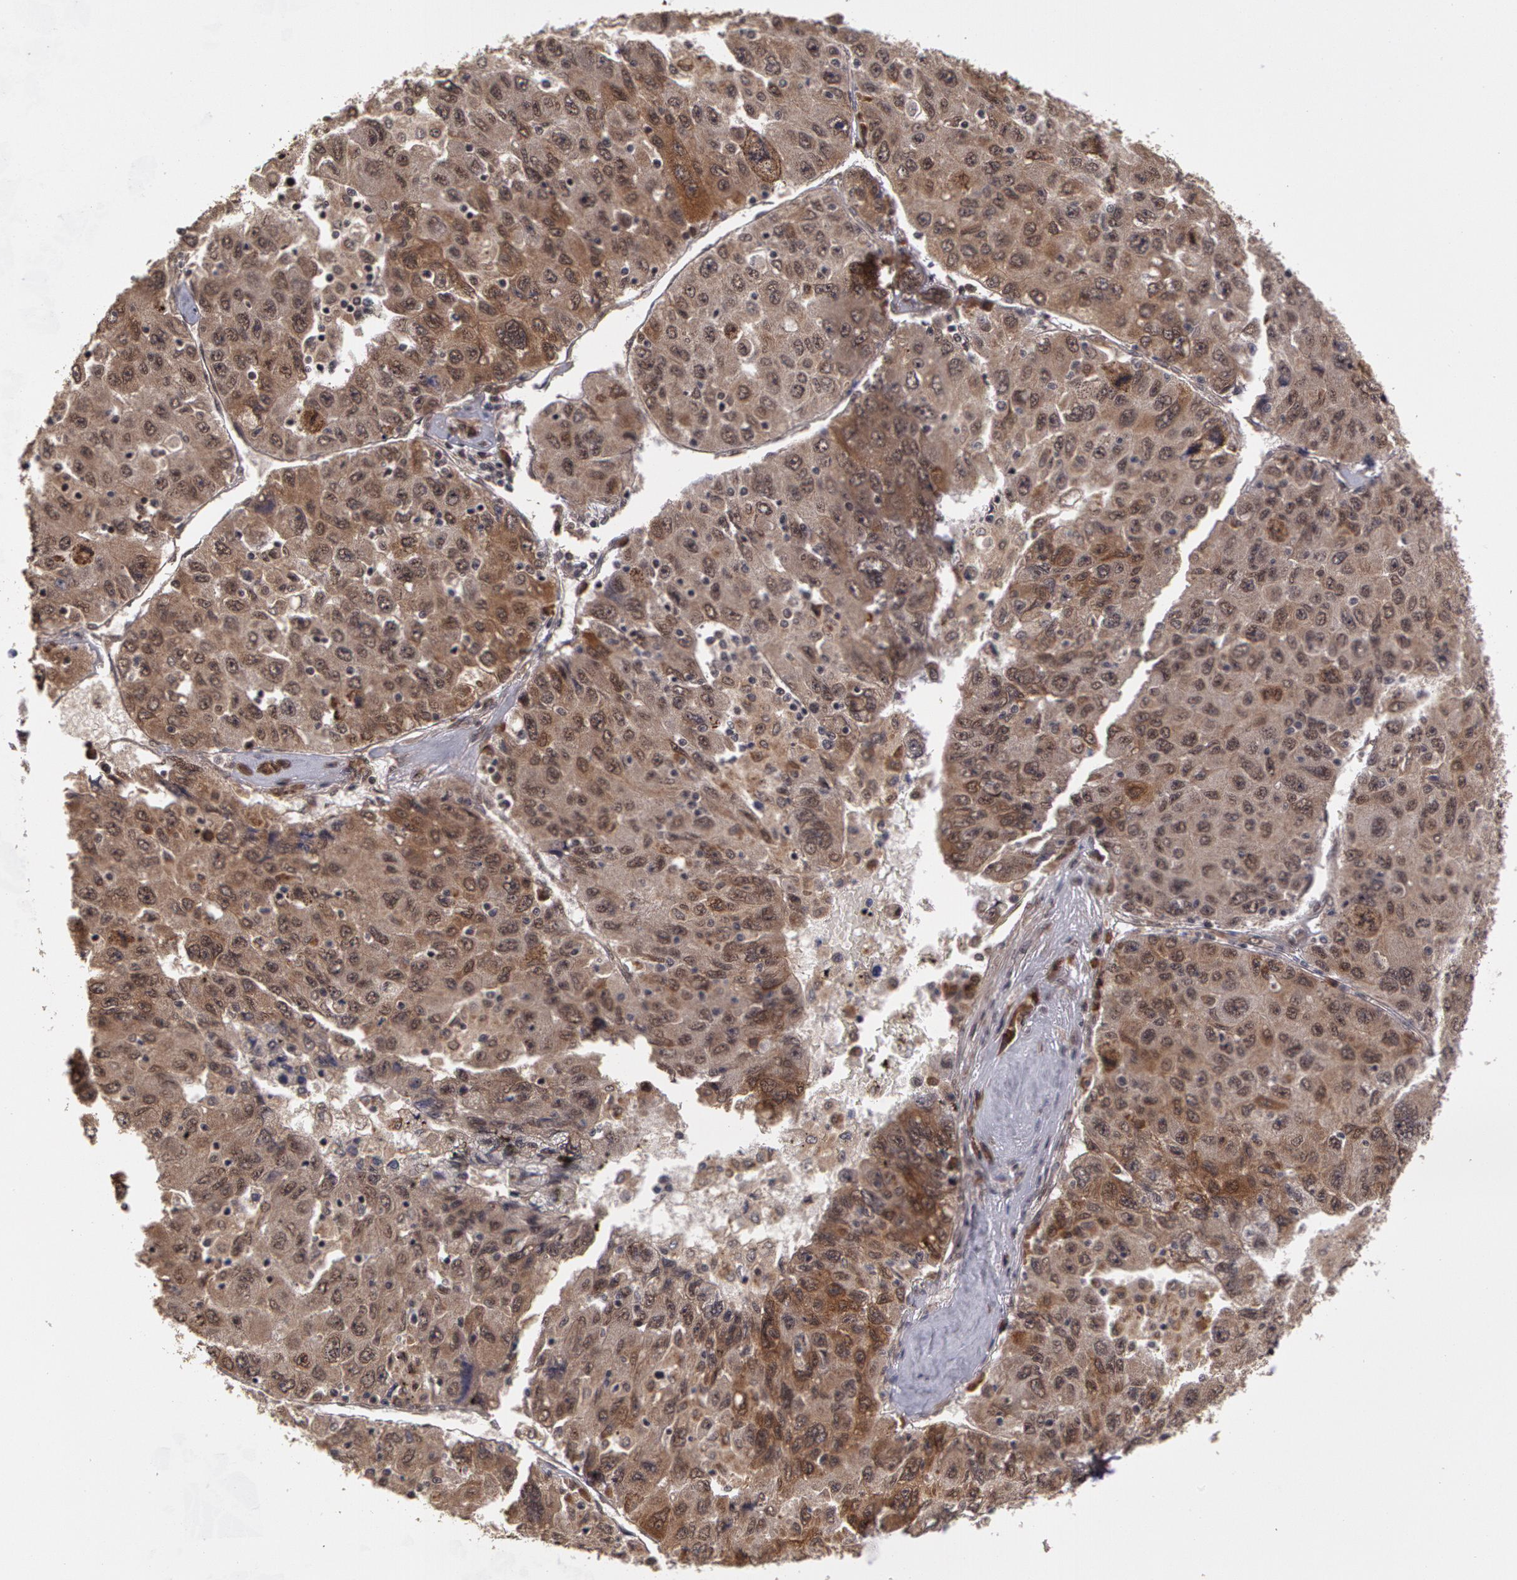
{"staining": {"intensity": "strong", "quantity": ">75%", "location": "cytoplasmic/membranous"}, "tissue": "liver cancer", "cell_type": "Tumor cells", "image_type": "cancer", "snomed": [{"axis": "morphology", "description": "Carcinoma, Hepatocellular, NOS"}, {"axis": "topography", "description": "Liver"}], "caption": "This is an image of immunohistochemistry (IHC) staining of liver cancer (hepatocellular carcinoma), which shows strong expression in the cytoplasmic/membranous of tumor cells.", "gene": "GLIS1", "patient": {"sex": "male", "age": 49}}